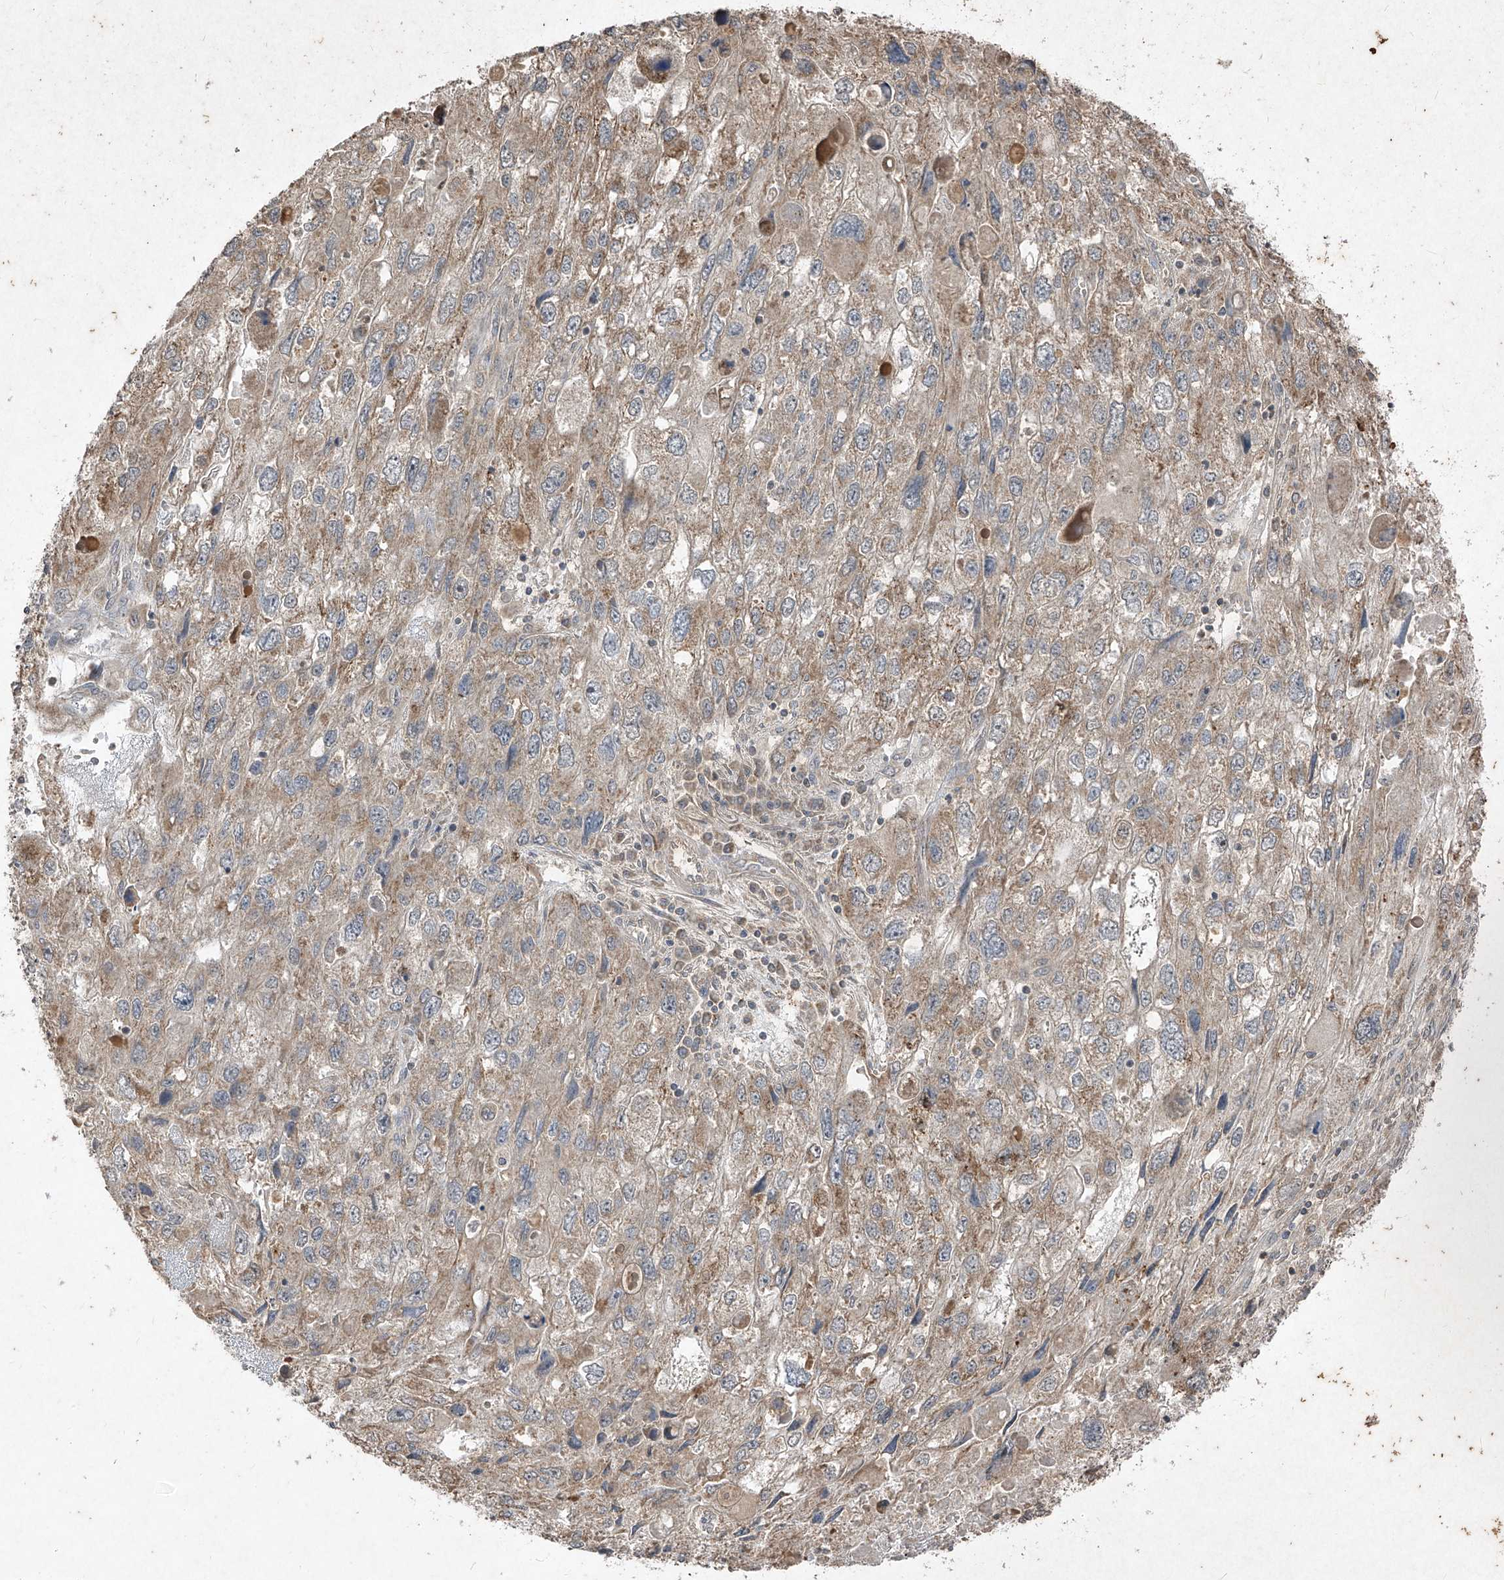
{"staining": {"intensity": "moderate", "quantity": ">75%", "location": "cytoplasmic/membranous"}, "tissue": "endometrial cancer", "cell_type": "Tumor cells", "image_type": "cancer", "snomed": [{"axis": "morphology", "description": "Adenocarcinoma, NOS"}, {"axis": "topography", "description": "Endometrium"}], "caption": "Moderate cytoplasmic/membranous positivity for a protein is present in about >75% of tumor cells of endometrial adenocarcinoma using immunohistochemistry (IHC).", "gene": "ABCD3", "patient": {"sex": "female", "age": 49}}